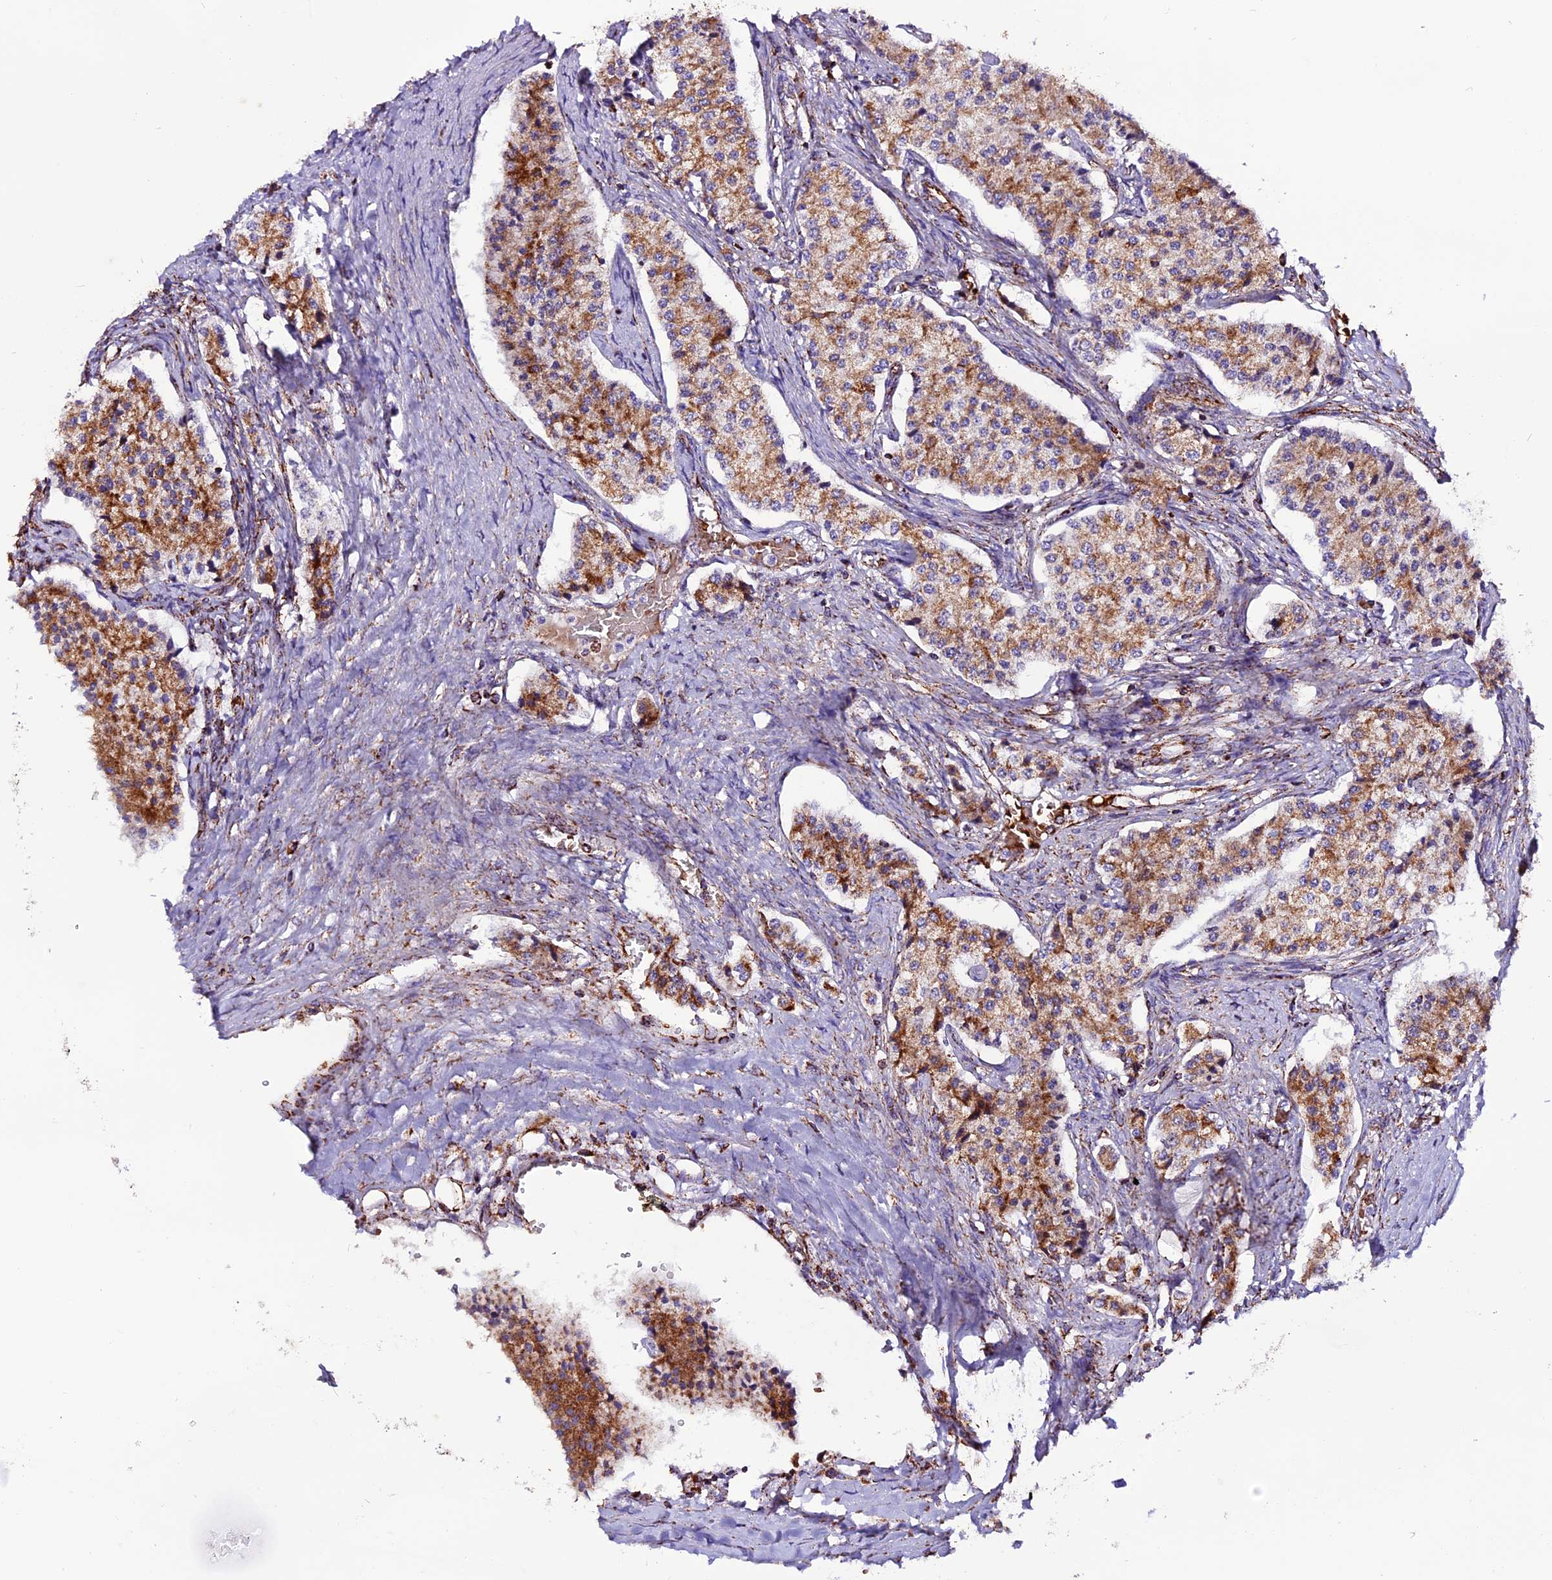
{"staining": {"intensity": "moderate", "quantity": ">75%", "location": "cytoplasmic/membranous"}, "tissue": "carcinoid", "cell_type": "Tumor cells", "image_type": "cancer", "snomed": [{"axis": "morphology", "description": "Carcinoid, malignant, NOS"}, {"axis": "topography", "description": "Colon"}], "caption": "The image shows staining of malignant carcinoid, revealing moderate cytoplasmic/membranous protein expression (brown color) within tumor cells.", "gene": "CX3CL1", "patient": {"sex": "female", "age": 52}}